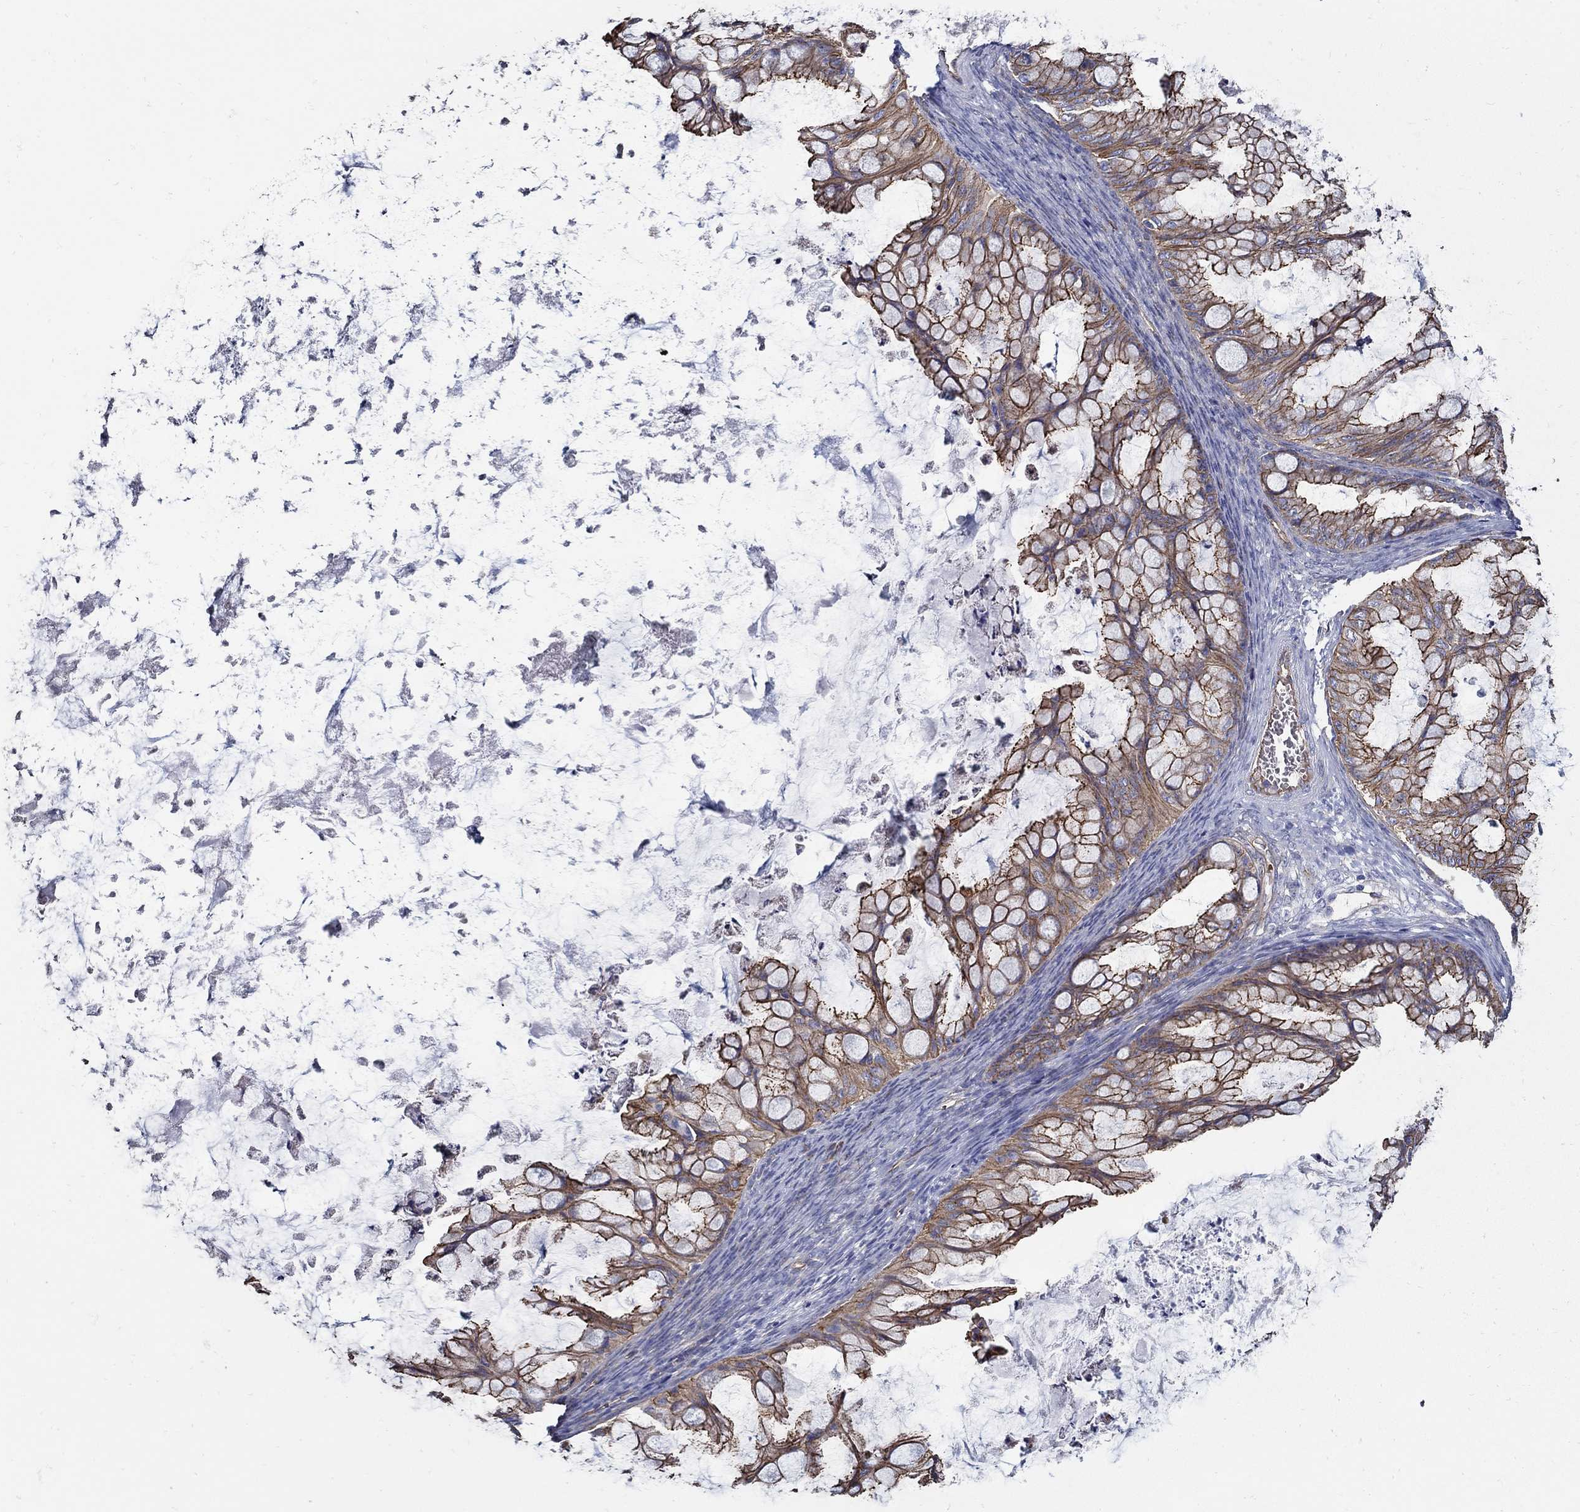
{"staining": {"intensity": "strong", "quantity": ">75%", "location": "cytoplasmic/membranous"}, "tissue": "ovarian cancer", "cell_type": "Tumor cells", "image_type": "cancer", "snomed": [{"axis": "morphology", "description": "Cystadenocarcinoma, mucinous, NOS"}, {"axis": "topography", "description": "Ovary"}], "caption": "Protein expression analysis of ovarian cancer shows strong cytoplasmic/membranous positivity in about >75% of tumor cells.", "gene": "APBB3", "patient": {"sex": "female", "age": 35}}